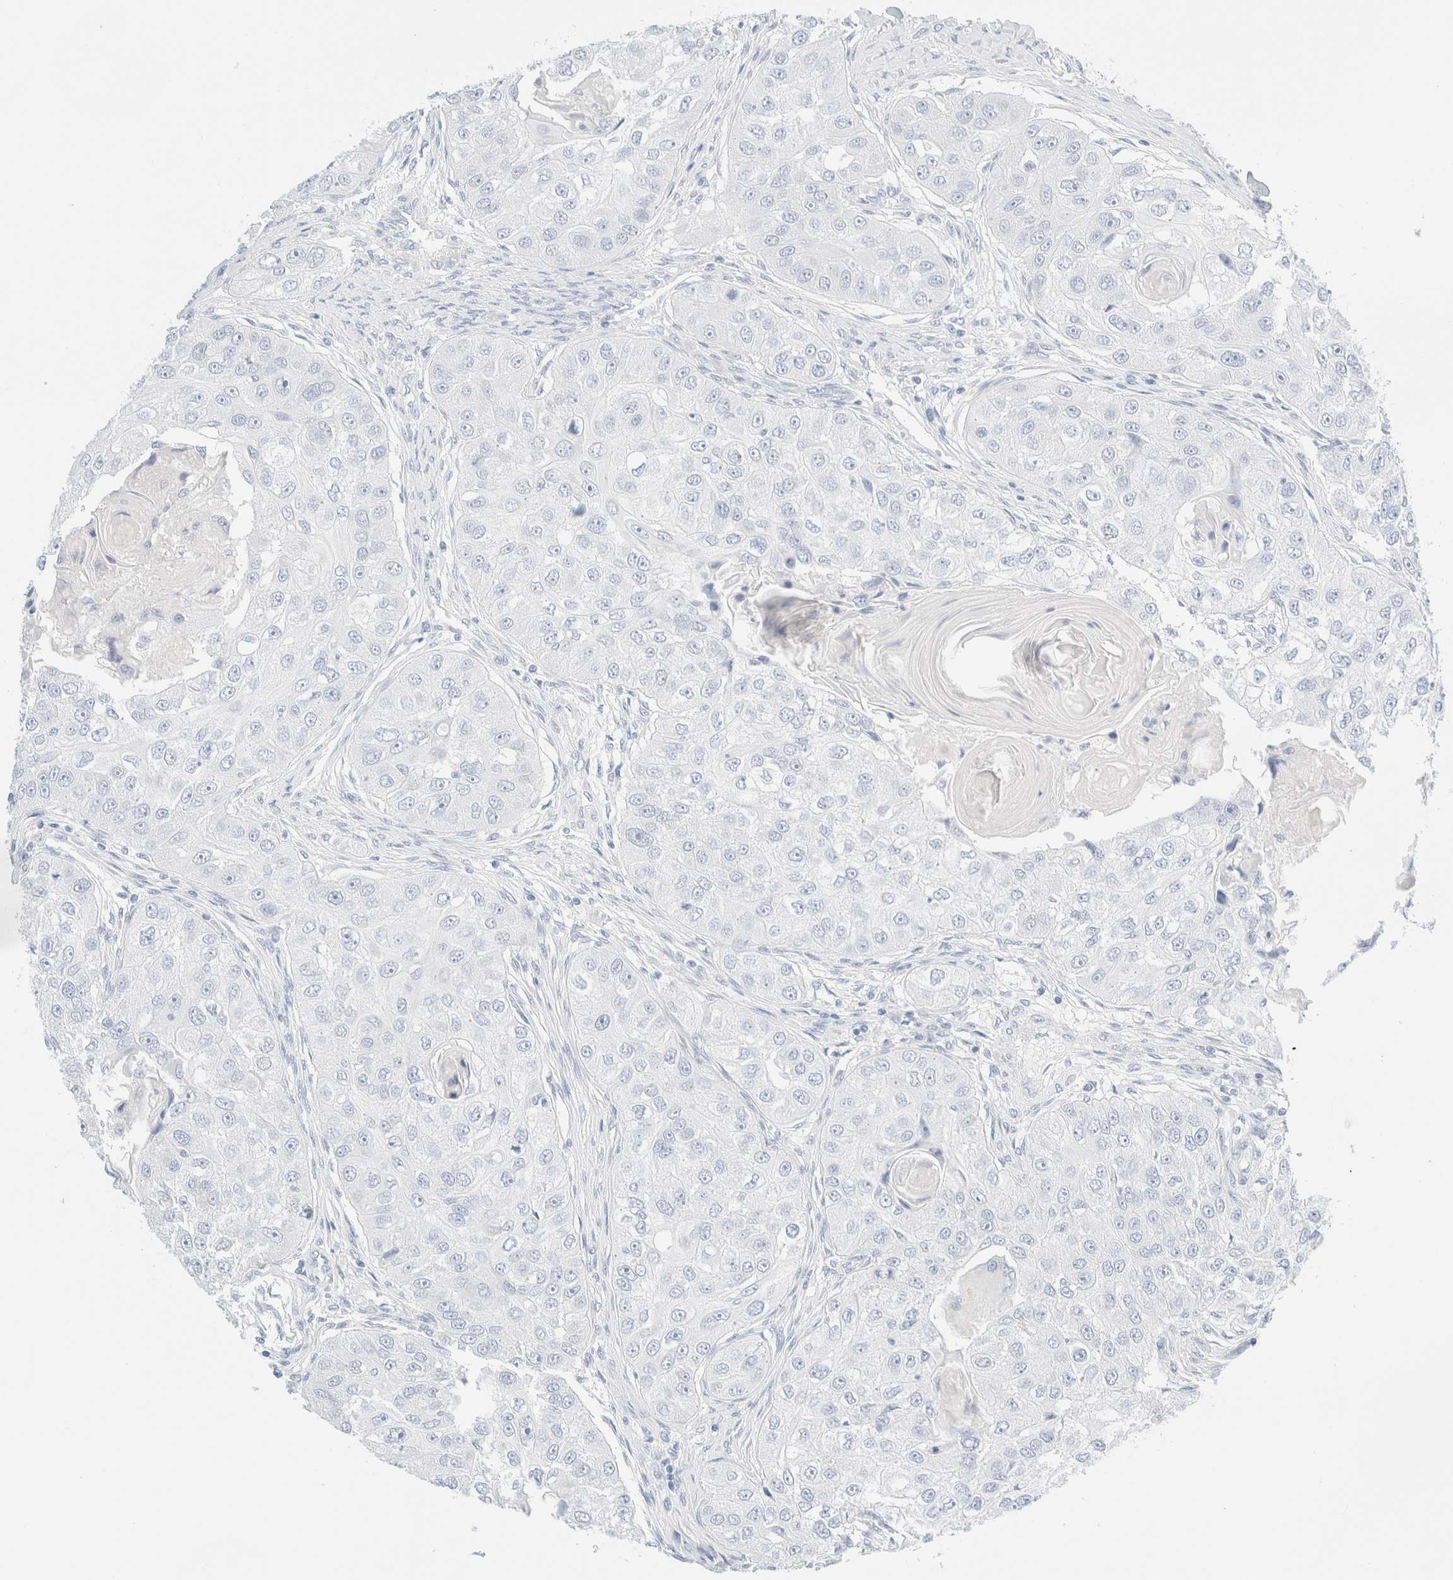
{"staining": {"intensity": "negative", "quantity": "none", "location": "none"}, "tissue": "head and neck cancer", "cell_type": "Tumor cells", "image_type": "cancer", "snomed": [{"axis": "morphology", "description": "Normal tissue, NOS"}, {"axis": "morphology", "description": "Squamous cell carcinoma, NOS"}, {"axis": "topography", "description": "Skeletal muscle"}, {"axis": "topography", "description": "Head-Neck"}], "caption": "Protein analysis of squamous cell carcinoma (head and neck) exhibits no significant staining in tumor cells.", "gene": "DPYS", "patient": {"sex": "male", "age": 51}}